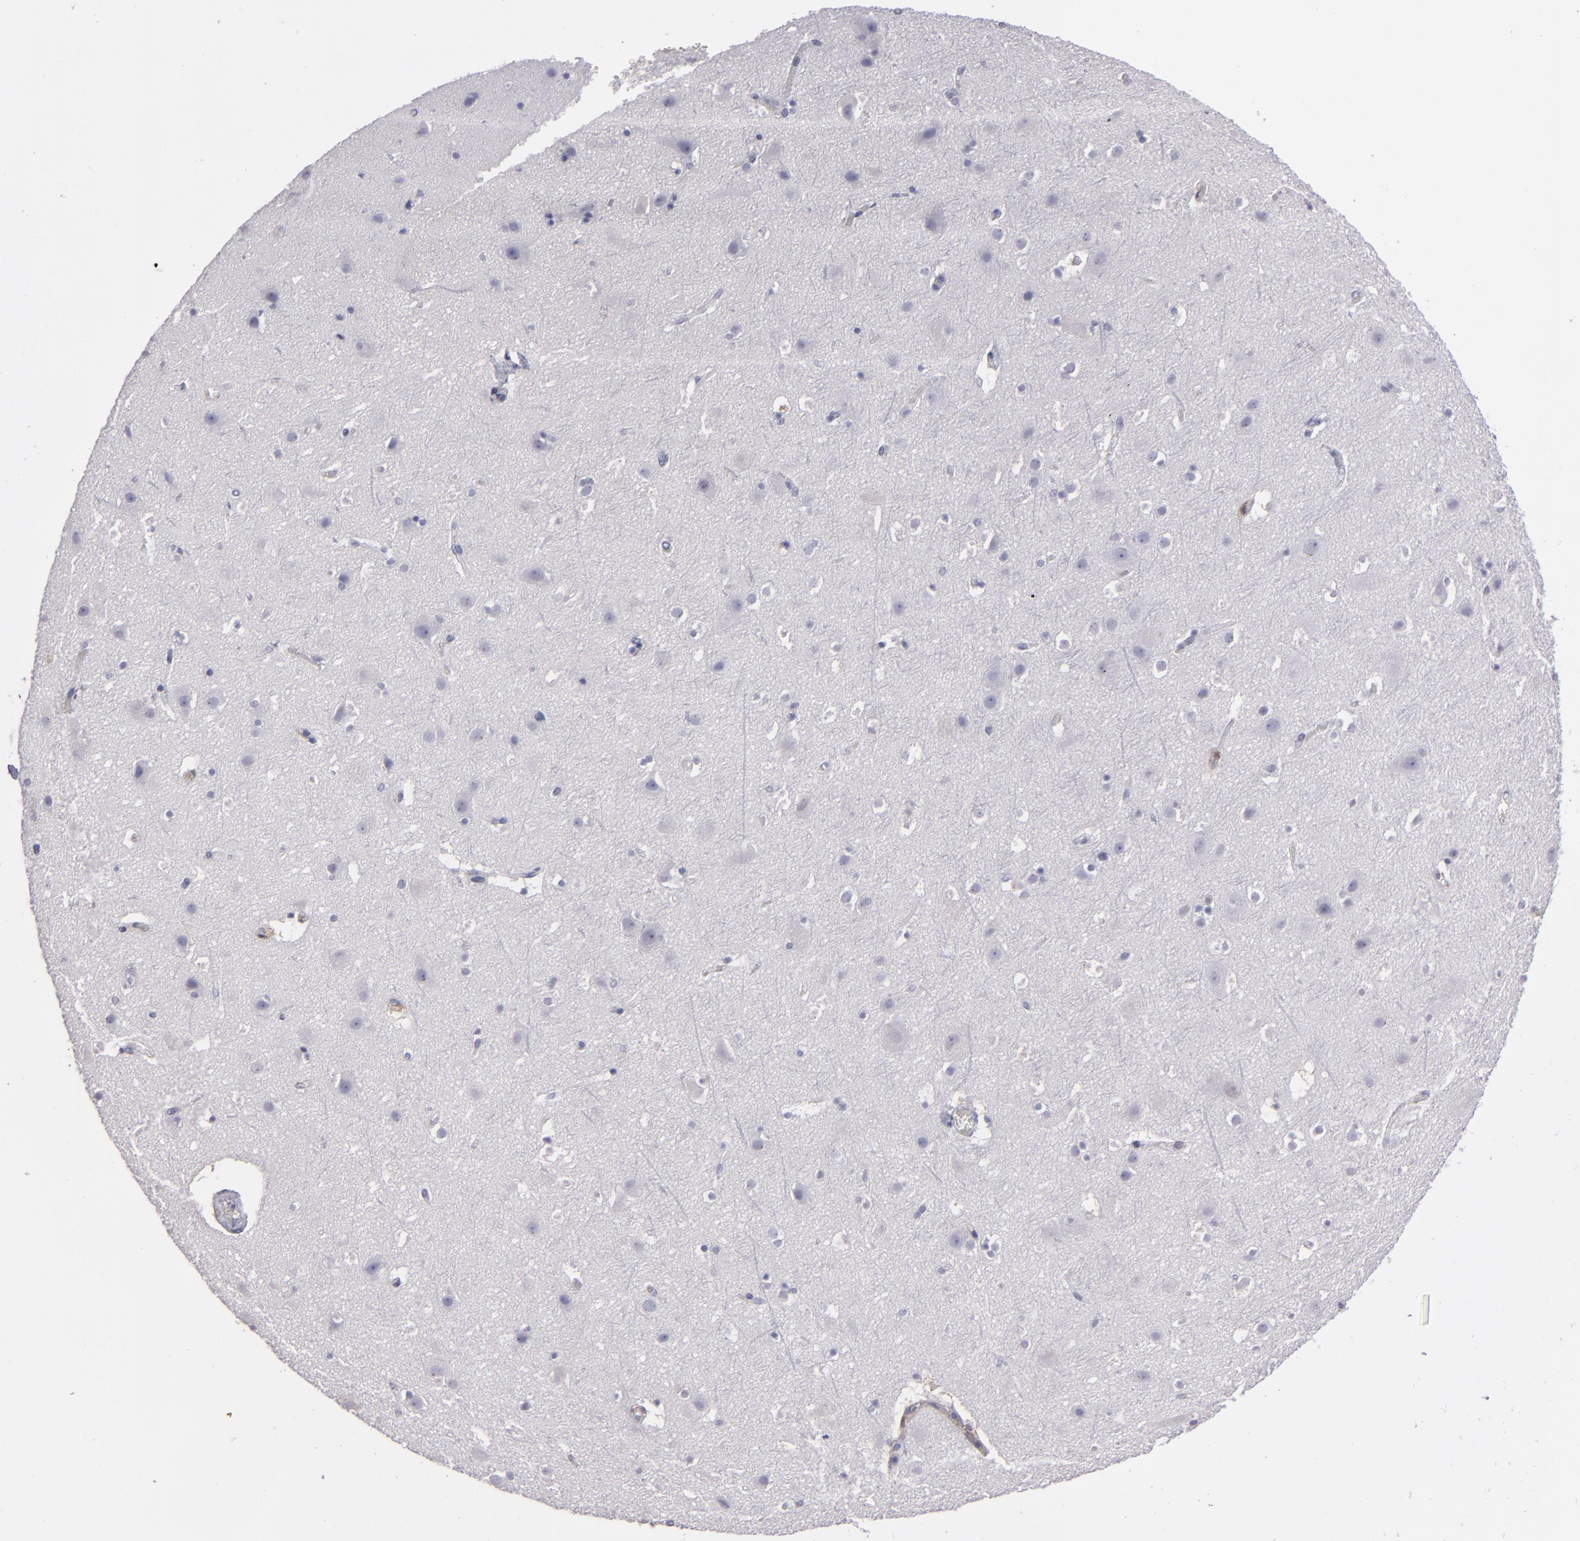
{"staining": {"intensity": "negative", "quantity": "none", "location": "none"}, "tissue": "cerebral cortex", "cell_type": "Endothelial cells", "image_type": "normal", "snomed": [{"axis": "morphology", "description": "Normal tissue, NOS"}, {"axis": "topography", "description": "Cerebral cortex"}], "caption": "This image is of benign cerebral cortex stained with IHC to label a protein in brown with the nuclei are counter-stained blue. There is no staining in endothelial cells. The staining was performed using DAB (3,3'-diaminobenzidine) to visualize the protein expression in brown, while the nuclei were stained in blue with hematoxylin (Magnification: 20x).", "gene": "SEMA3G", "patient": {"sex": "male", "age": 45}}